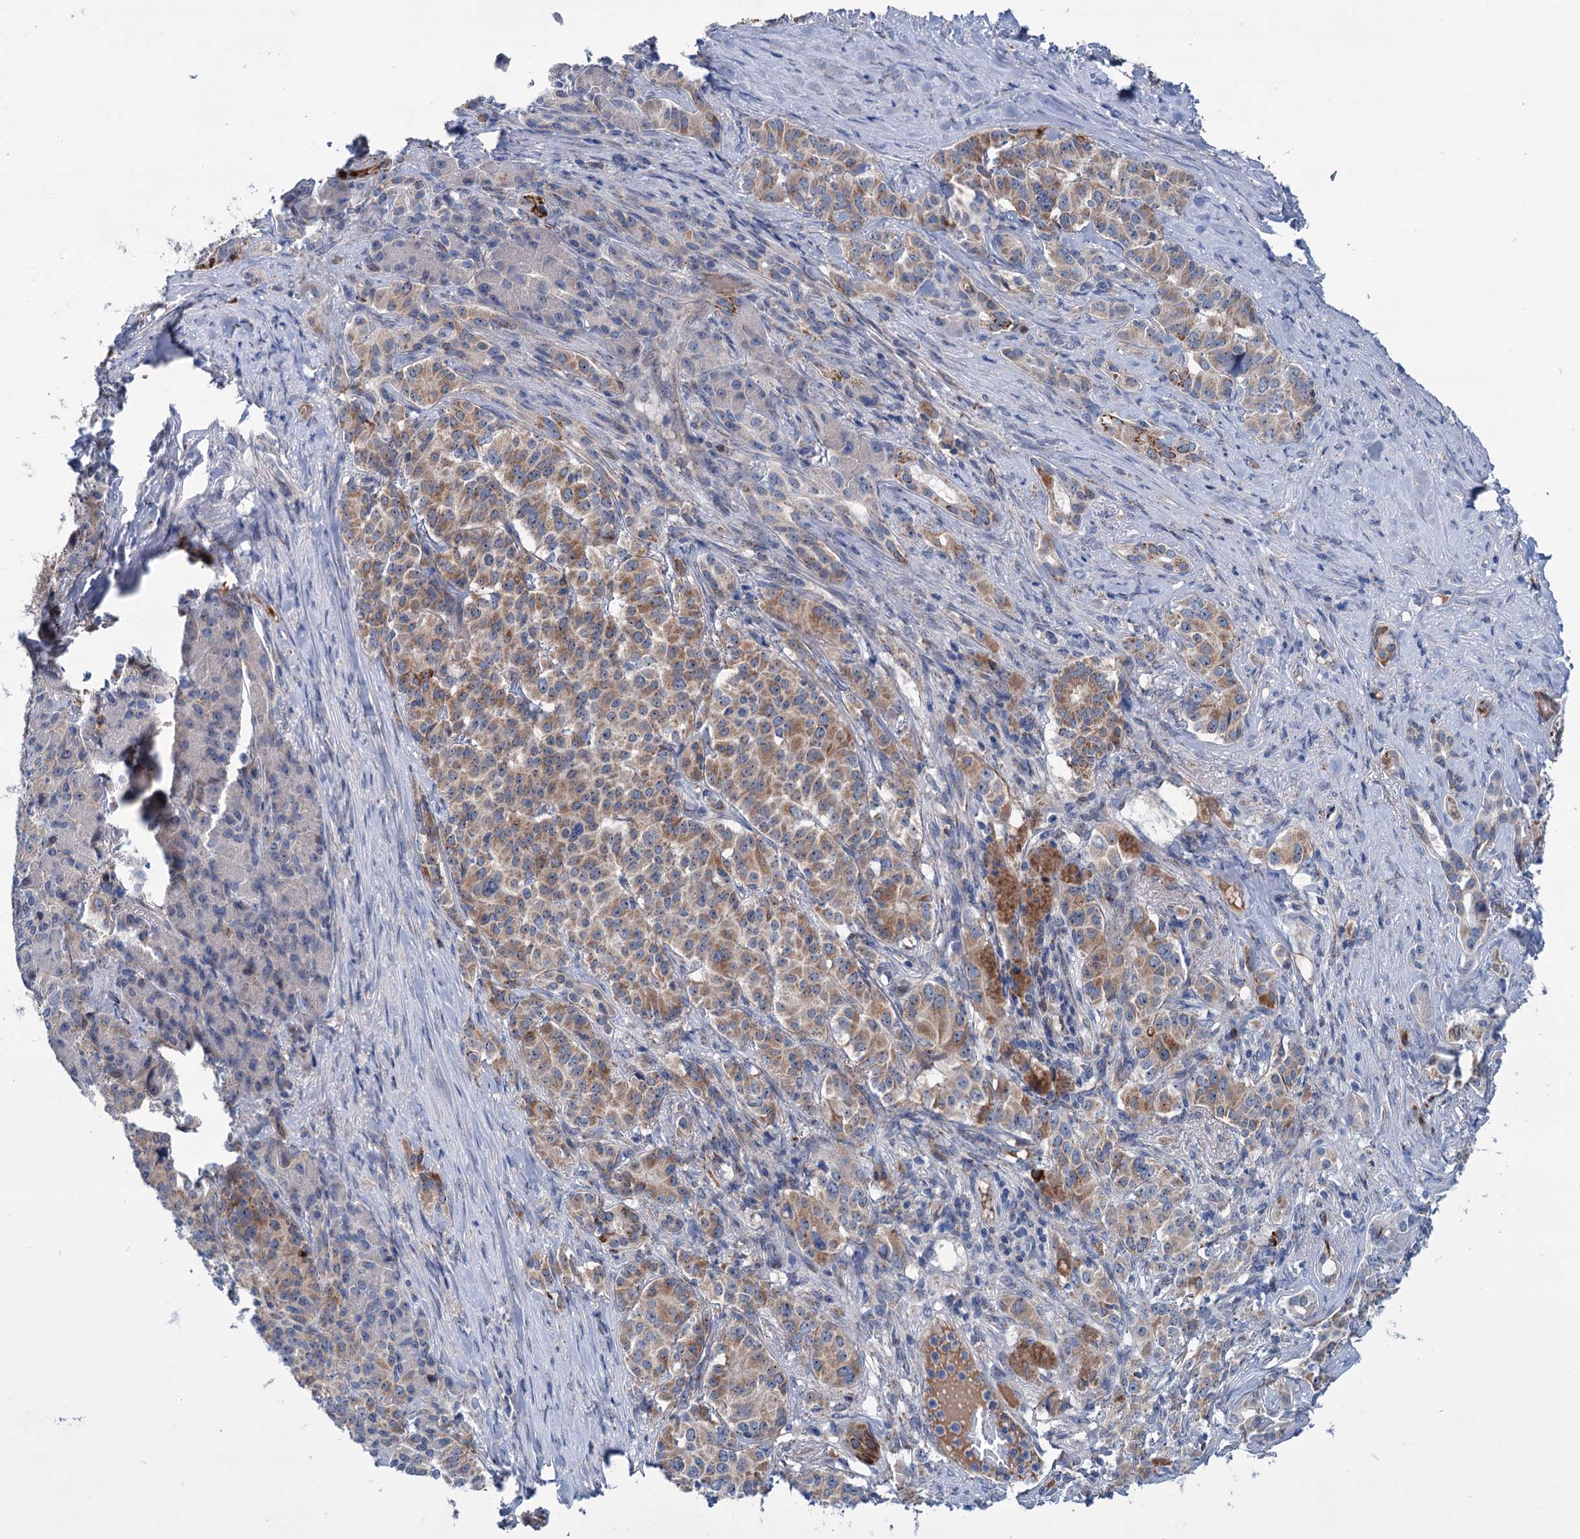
{"staining": {"intensity": "moderate", "quantity": "25%-75%", "location": "cytoplasmic/membranous"}, "tissue": "pancreatic cancer", "cell_type": "Tumor cells", "image_type": "cancer", "snomed": [{"axis": "morphology", "description": "Adenocarcinoma, NOS"}, {"axis": "topography", "description": "Pancreas"}], "caption": "Approximately 25%-75% of tumor cells in human adenocarcinoma (pancreatic) reveal moderate cytoplasmic/membranous protein positivity as visualized by brown immunohistochemical staining.", "gene": "LPIN1", "patient": {"sex": "female", "age": 74}}